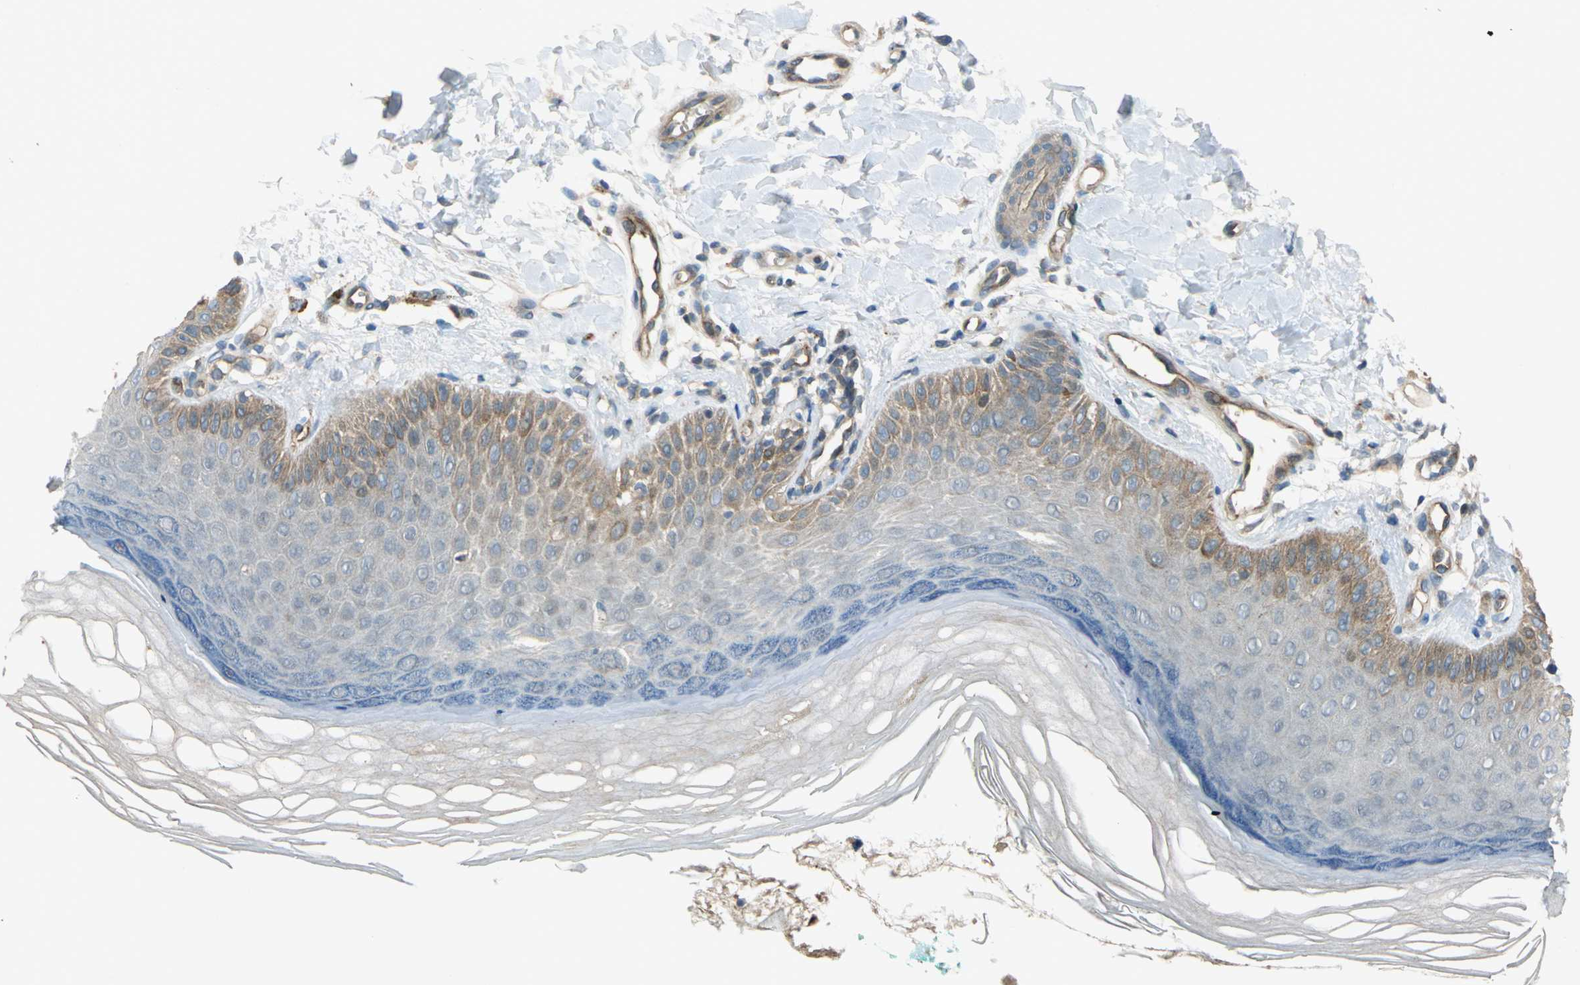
{"staining": {"intensity": "negative", "quantity": "none", "location": "none"}, "tissue": "skin", "cell_type": "Fibroblasts", "image_type": "normal", "snomed": [{"axis": "morphology", "description": "Normal tissue, NOS"}, {"axis": "topography", "description": "Skin"}], "caption": "This image is of benign skin stained with IHC to label a protein in brown with the nuclei are counter-stained blue. There is no expression in fibroblasts. (DAB immunohistochemistry (IHC) visualized using brightfield microscopy, high magnification).", "gene": "EMCN", "patient": {"sex": "male", "age": 26}}